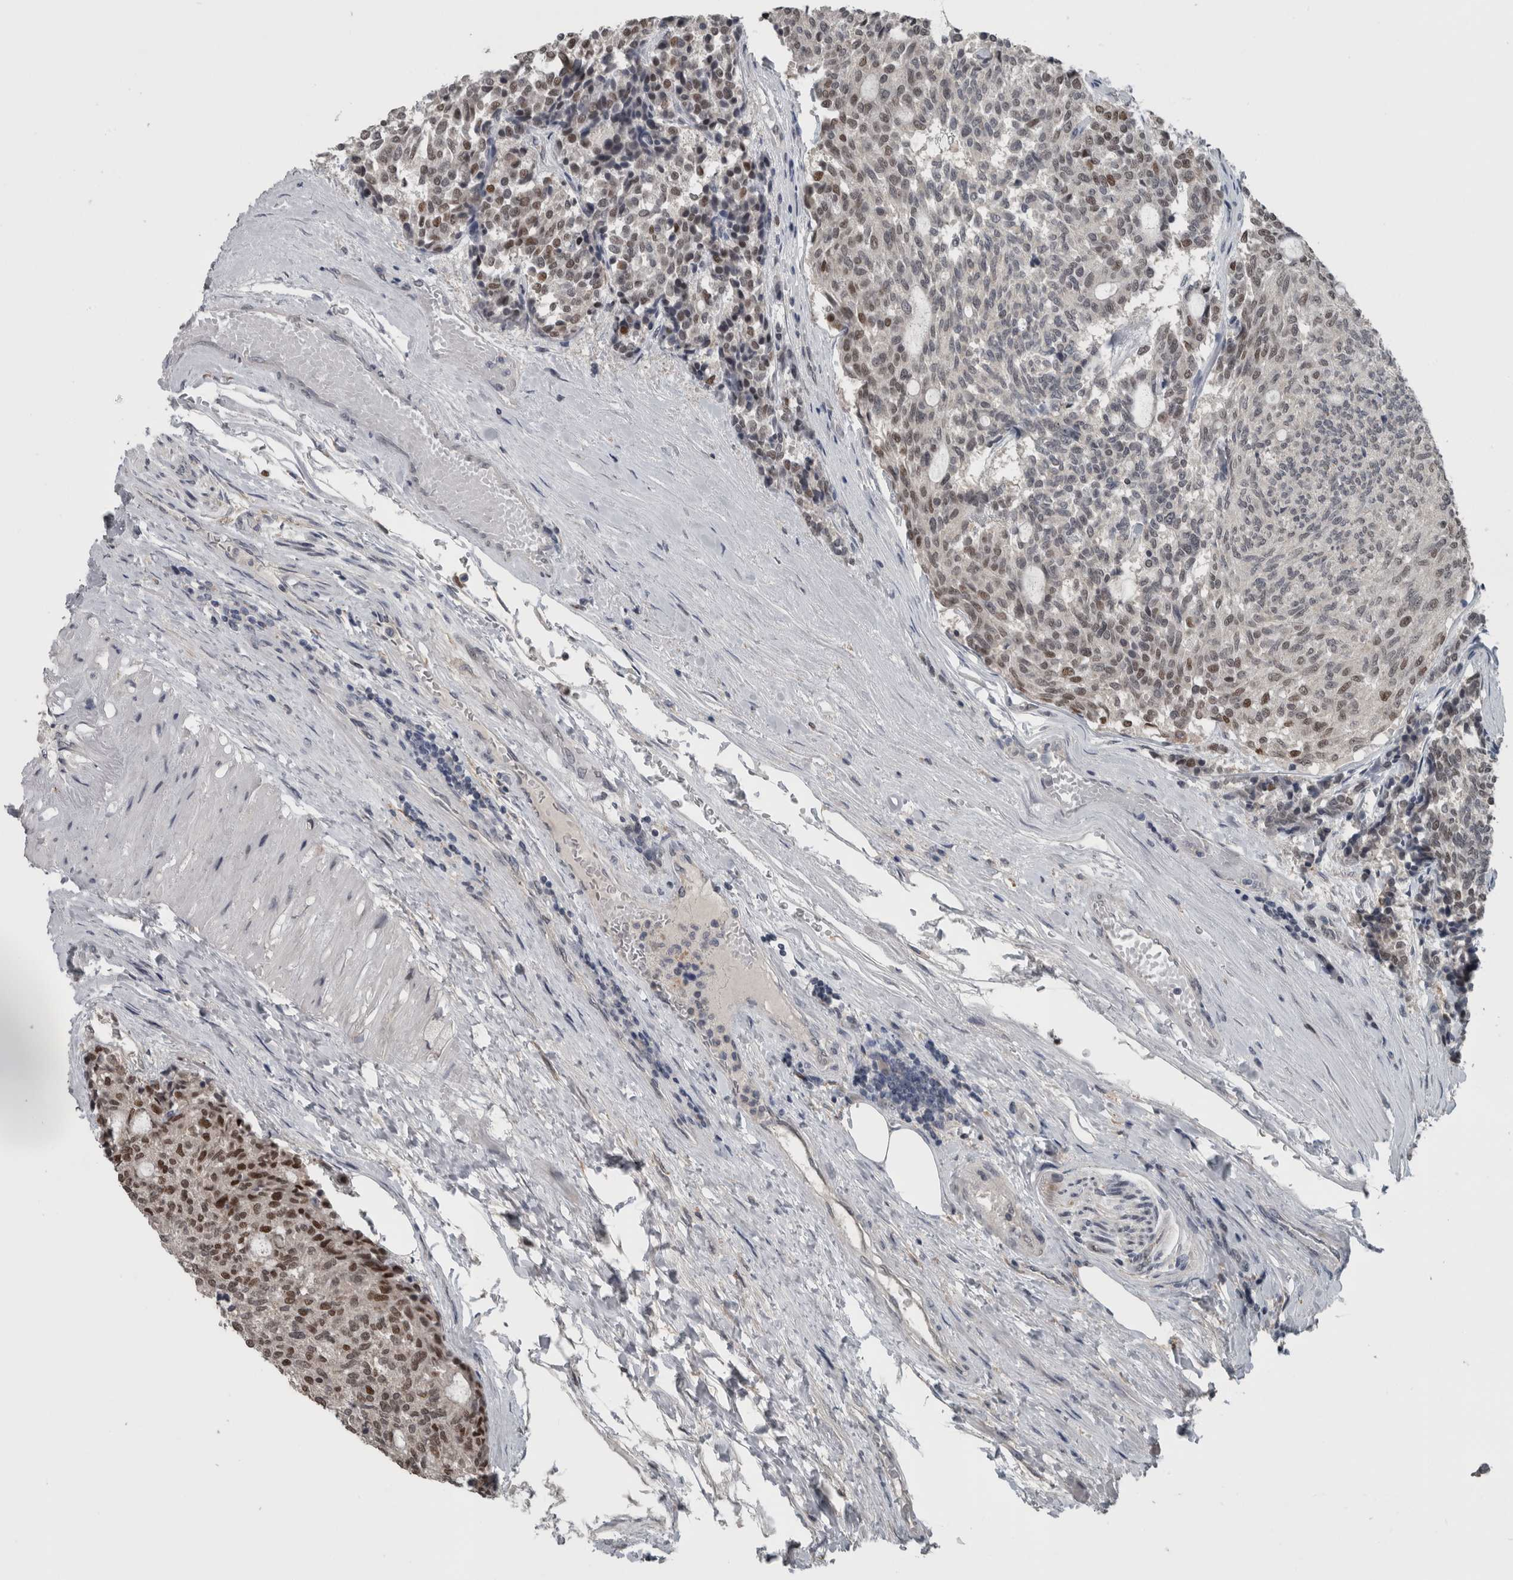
{"staining": {"intensity": "moderate", "quantity": "25%-75%", "location": "nuclear"}, "tissue": "carcinoid", "cell_type": "Tumor cells", "image_type": "cancer", "snomed": [{"axis": "morphology", "description": "Carcinoid, malignant, NOS"}, {"axis": "topography", "description": "Pancreas"}], "caption": "Immunohistochemistry (IHC) photomicrograph of malignant carcinoid stained for a protein (brown), which reveals medium levels of moderate nuclear expression in approximately 25%-75% of tumor cells.", "gene": "ZBTB21", "patient": {"sex": "female", "age": 54}}